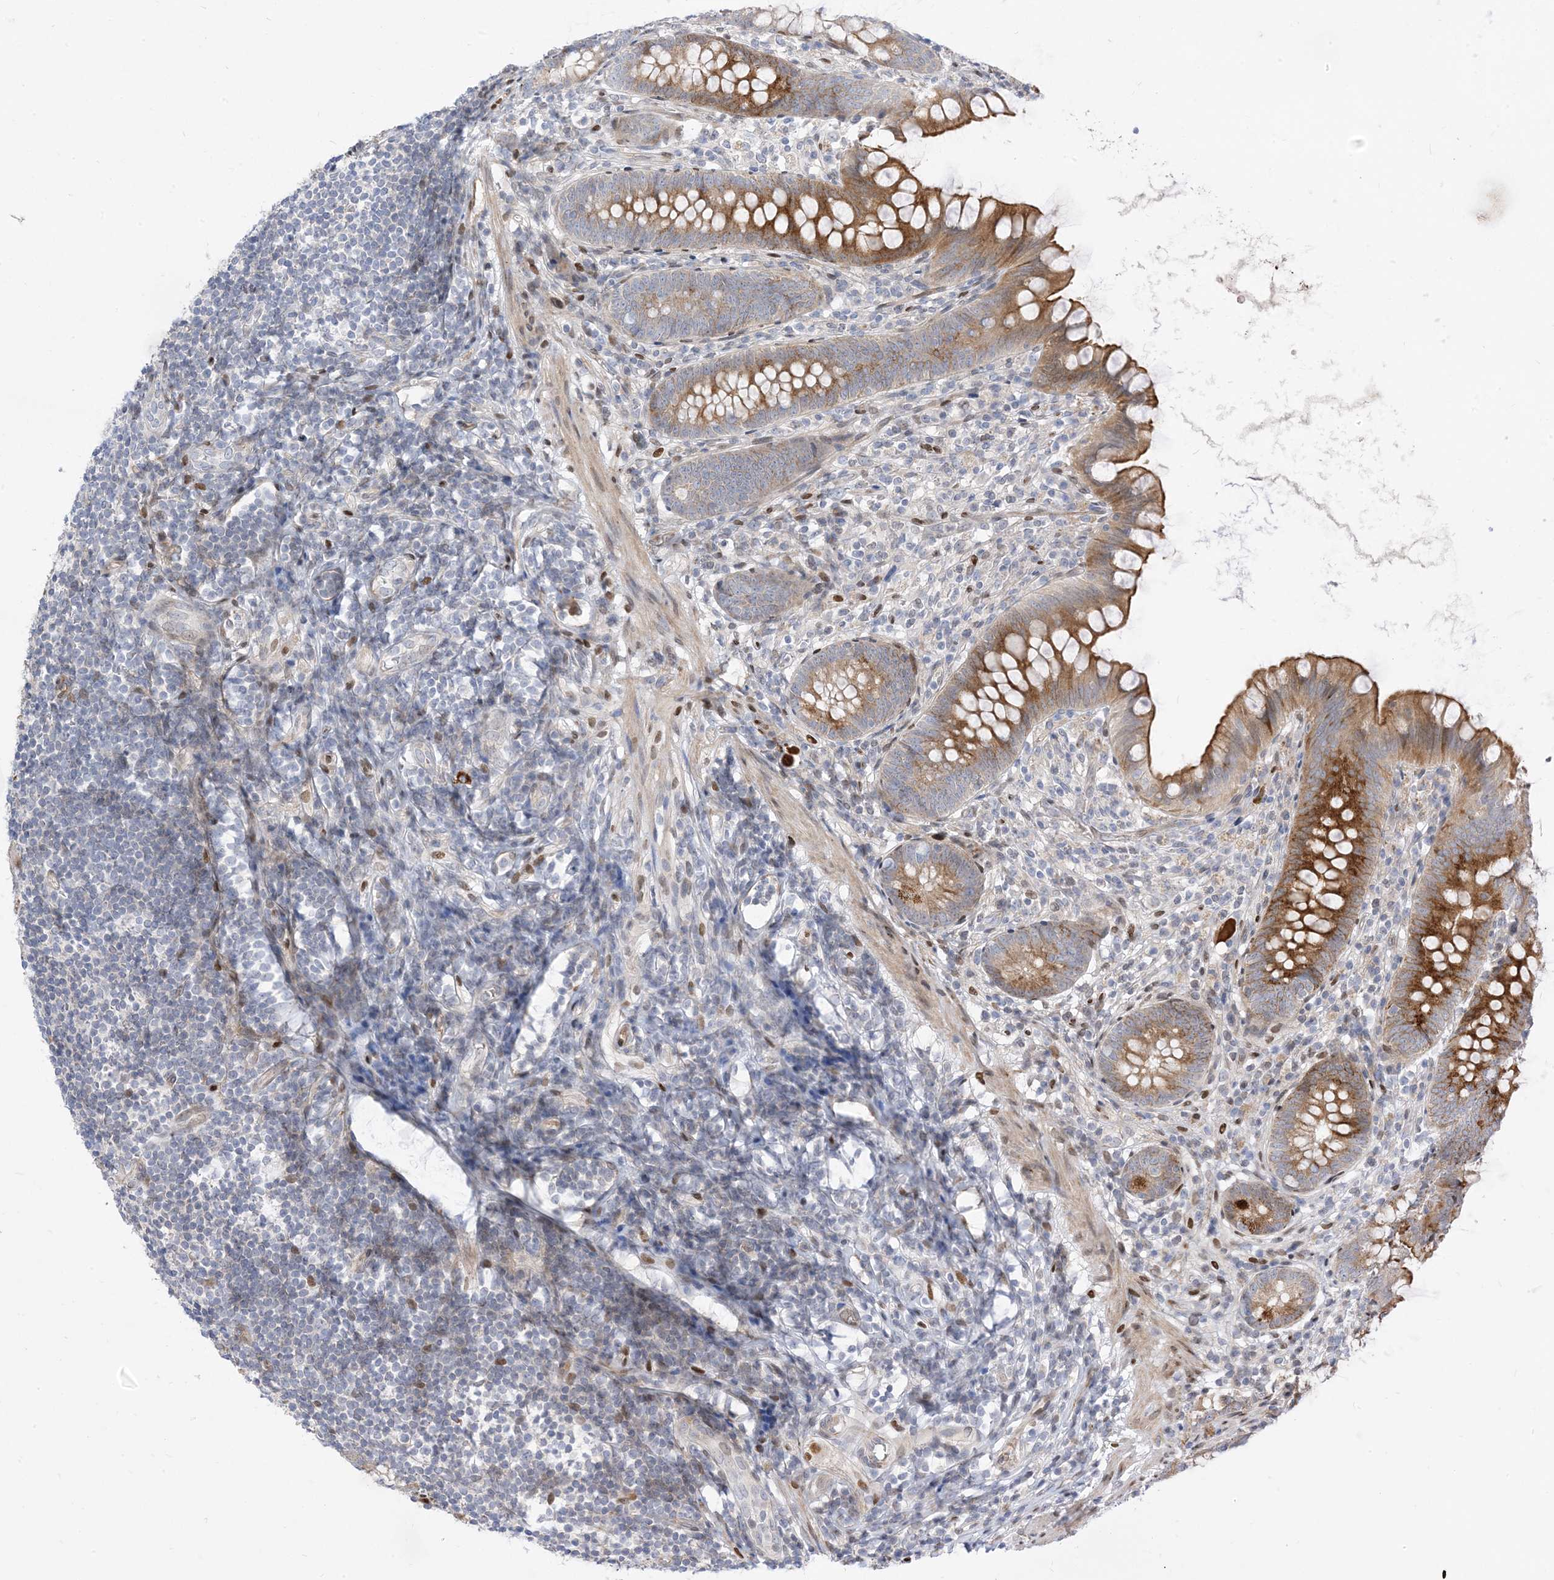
{"staining": {"intensity": "strong", "quantity": ">75%", "location": "cytoplasmic/membranous"}, "tissue": "appendix", "cell_type": "Glandular cells", "image_type": "normal", "snomed": [{"axis": "morphology", "description": "Normal tissue, NOS"}, {"axis": "topography", "description": "Appendix"}], "caption": "DAB immunohistochemical staining of normal appendix reveals strong cytoplasmic/membranous protein staining in approximately >75% of glandular cells.", "gene": "TYSND1", "patient": {"sex": "female", "age": 62}}